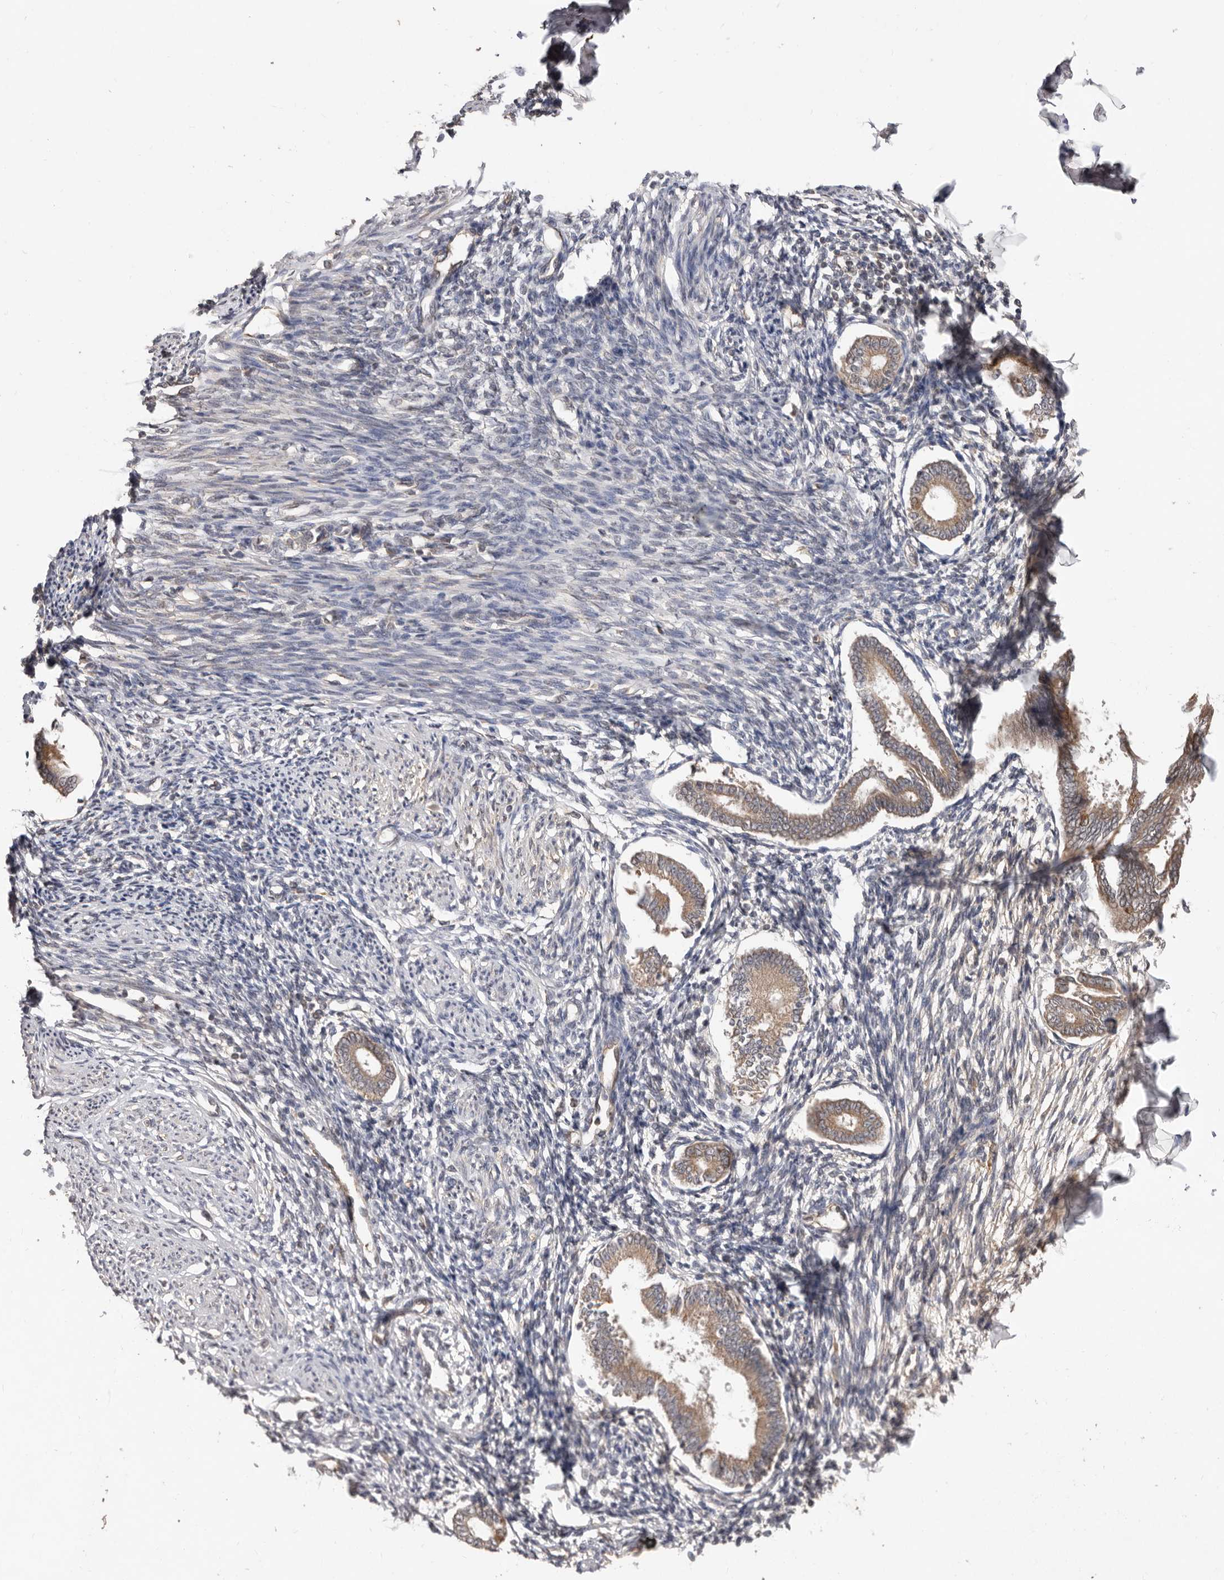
{"staining": {"intensity": "negative", "quantity": "none", "location": "none"}, "tissue": "endometrium", "cell_type": "Cells in endometrial stroma", "image_type": "normal", "snomed": [{"axis": "morphology", "description": "Normal tissue, NOS"}, {"axis": "topography", "description": "Endometrium"}], "caption": "This is an immunohistochemistry histopathology image of normal endometrium. There is no positivity in cells in endometrial stroma.", "gene": "RSPO2", "patient": {"sex": "female", "age": 56}}